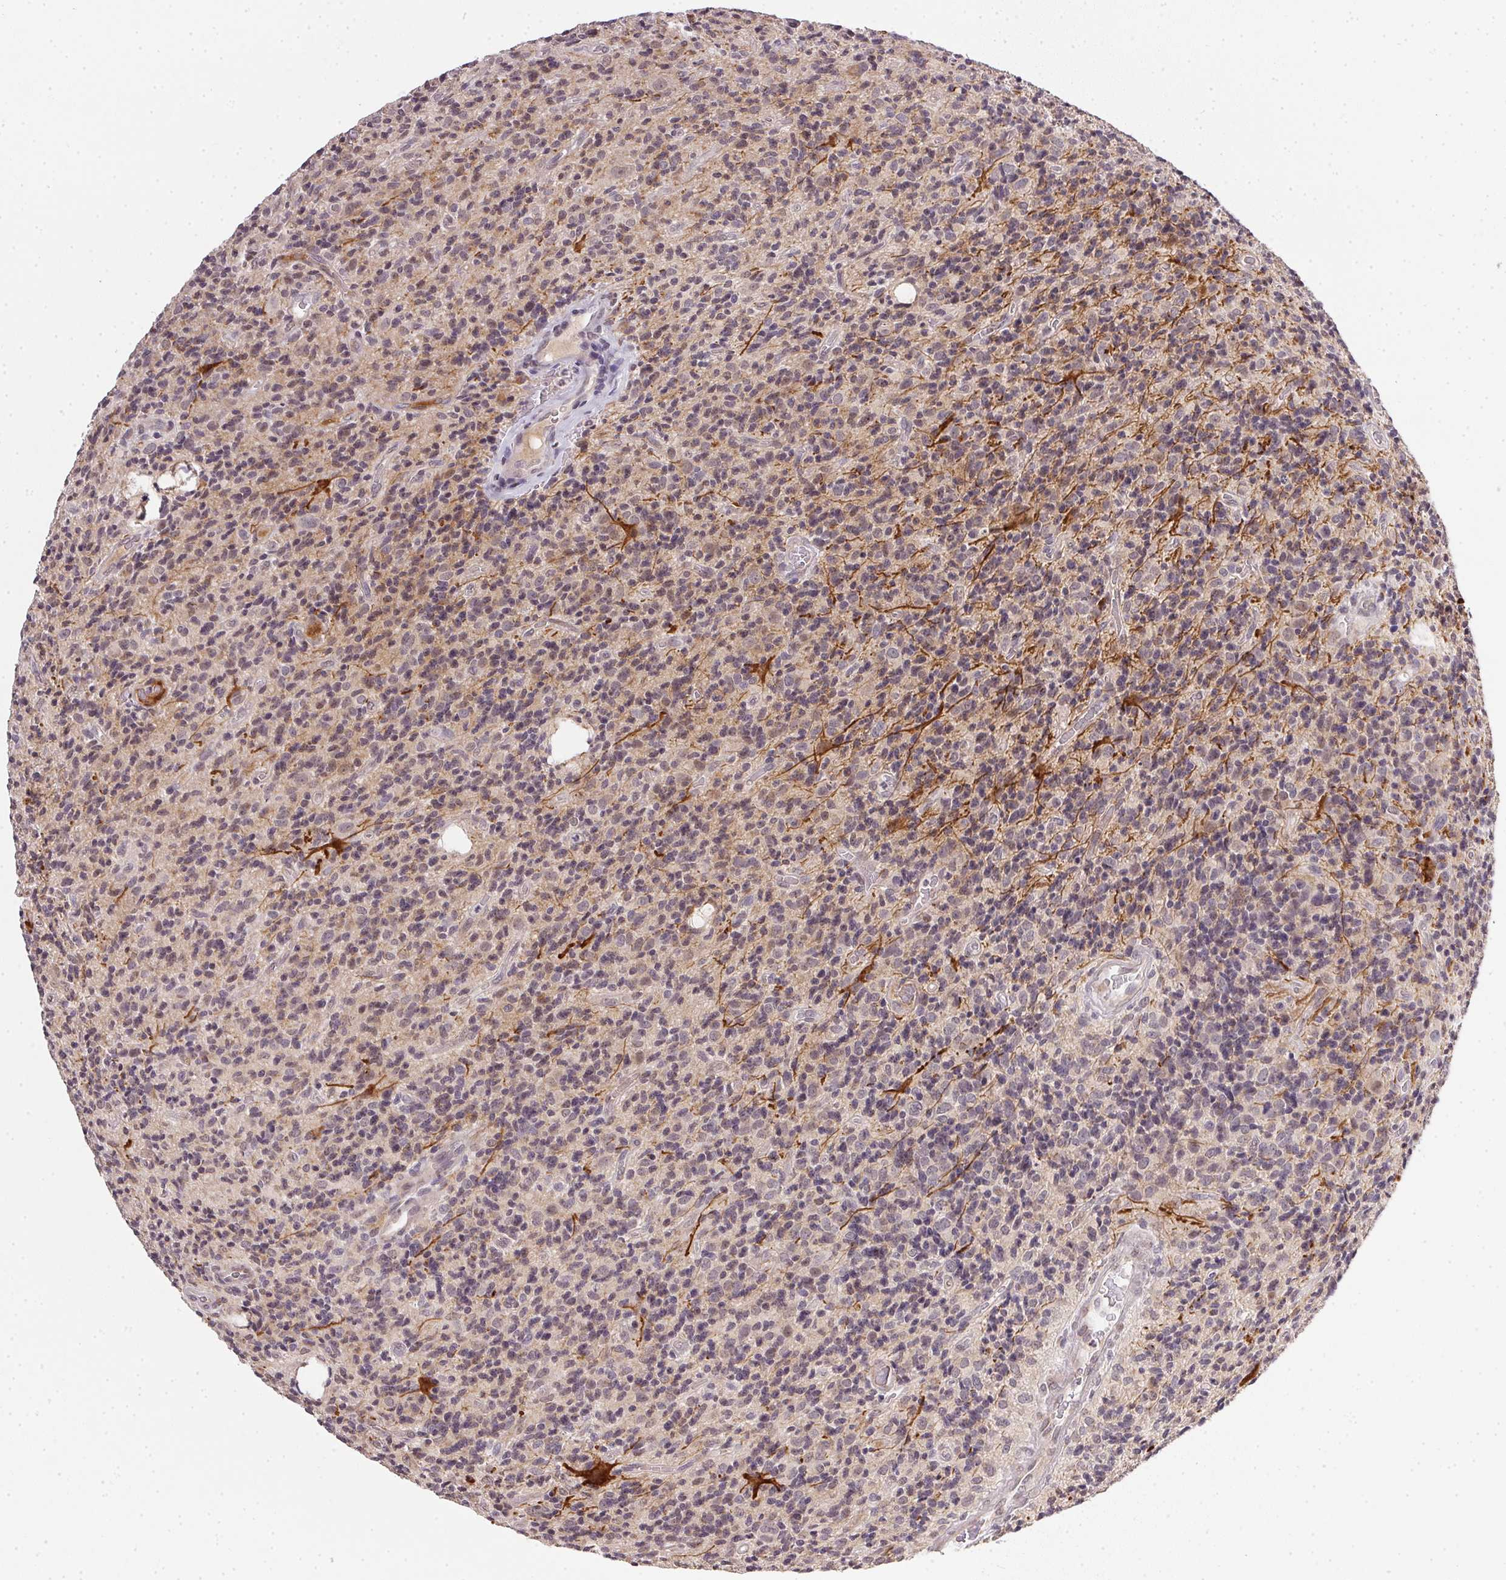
{"staining": {"intensity": "negative", "quantity": "none", "location": "none"}, "tissue": "glioma", "cell_type": "Tumor cells", "image_type": "cancer", "snomed": [{"axis": "morphology", "description": "Glioma, malignant, High grade"}, {"axis": "topography", "description": "Brain"}], "caption": "This micrograph is of glioma stained with immunohistochemistry (IHC) to label a protein in brown with the nuclei are counter-stained blue. There is no positivity in tumor cells.", "gene": "PPP4R4", "patient": {"sex": "male", "age": 76}}